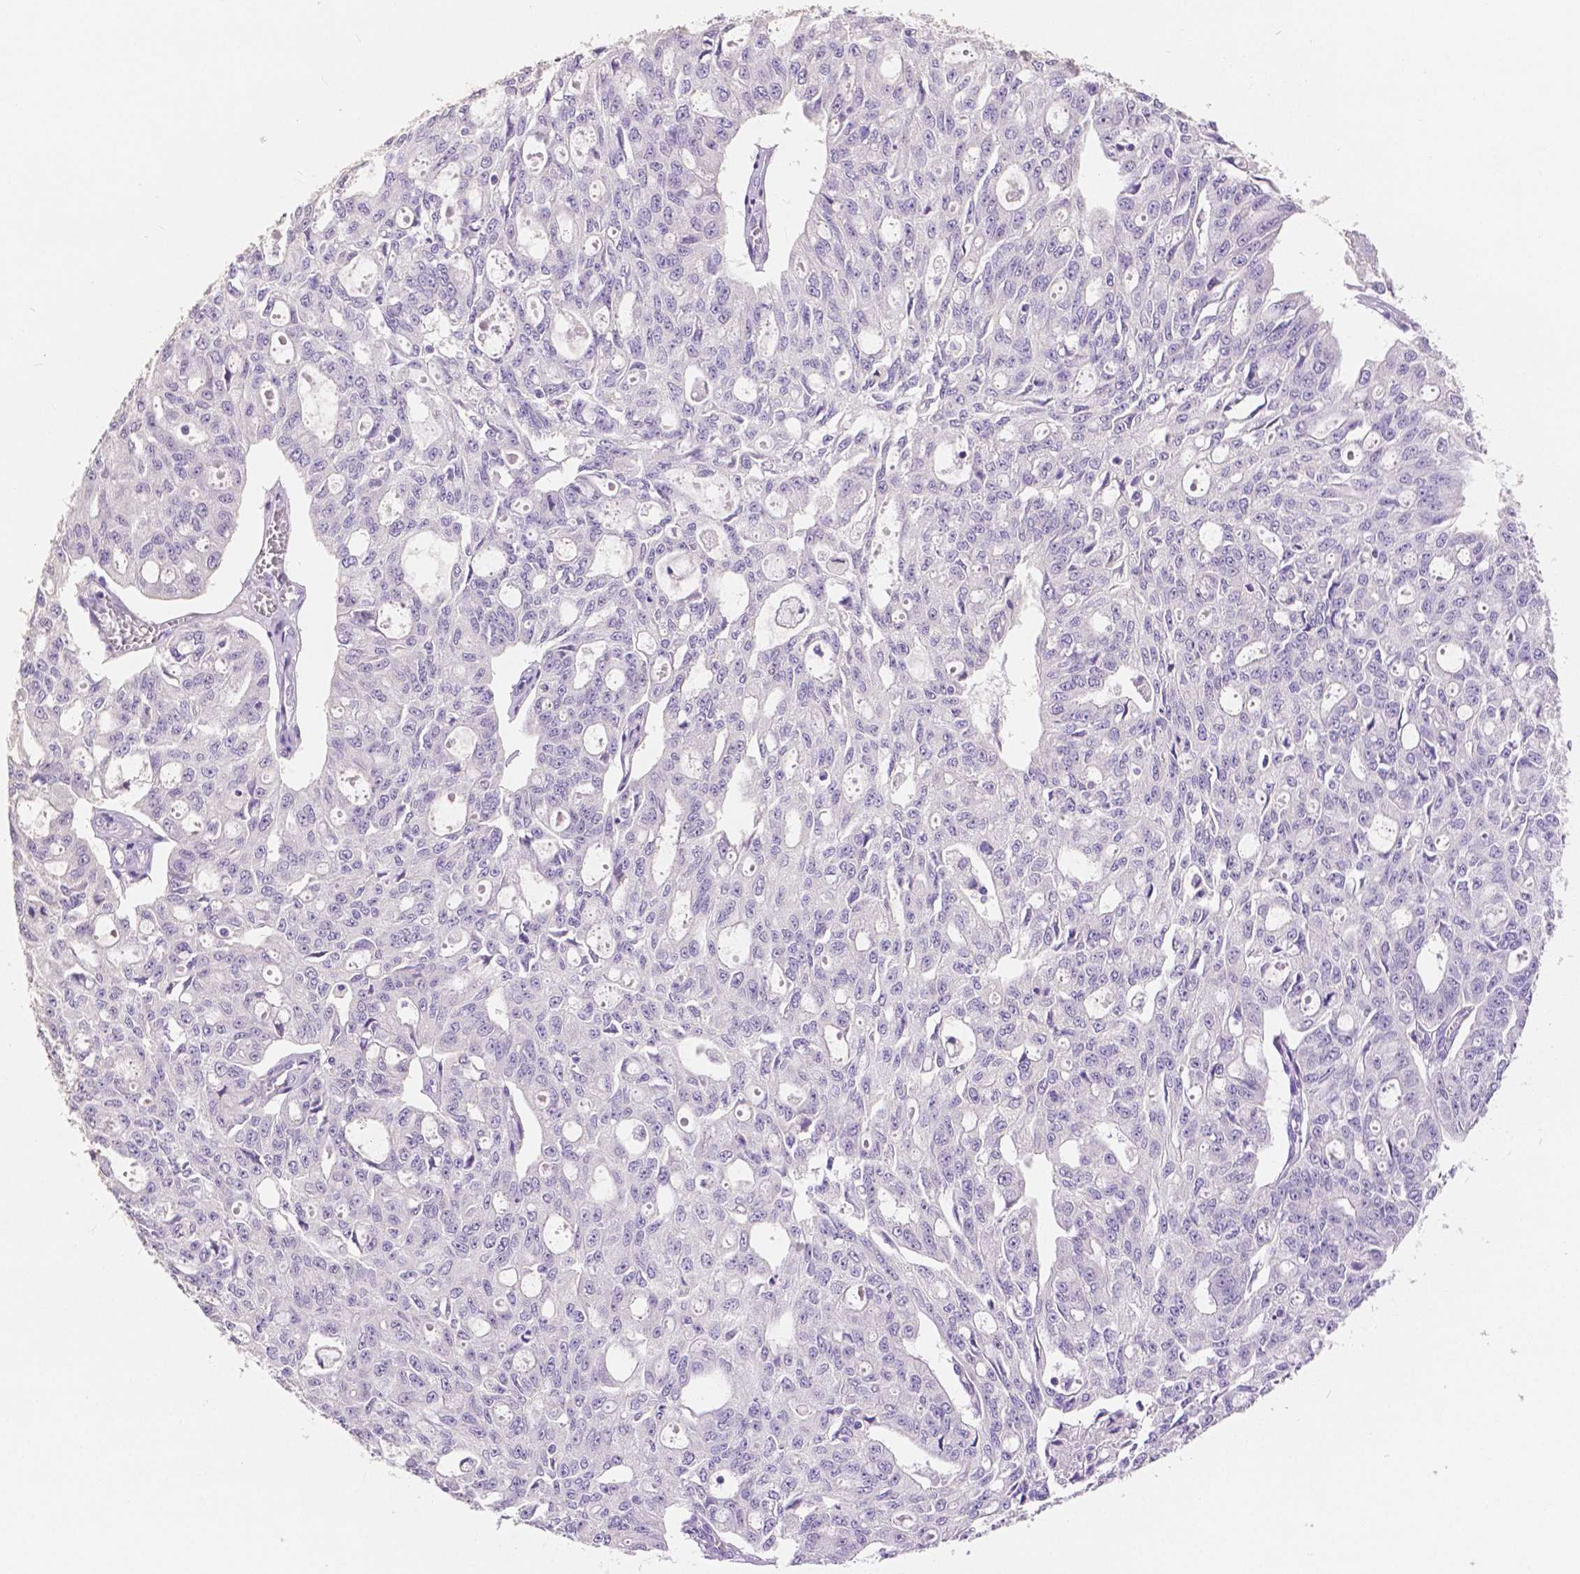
{"staining": {"intensity": "strong", "quantity": ">75%", "location": "nuclear"}, "tissue": "ovarian cancer", "cell_type": "Tumor cells", "image_type": "cancer", "snomed": [{"axis": "morphology", "description": "Carcinoma, endometroid"}, {"axis": "topography", "description": "Ovary"}], "caption": "Tumor cells demonstrate high levels of strong nuclear positivity in approximately >75% of cells in ovarian cancer (endometroid carcinoma).", "gene": "HNF1B", "patient": {"sex": "female", "age": 65}}